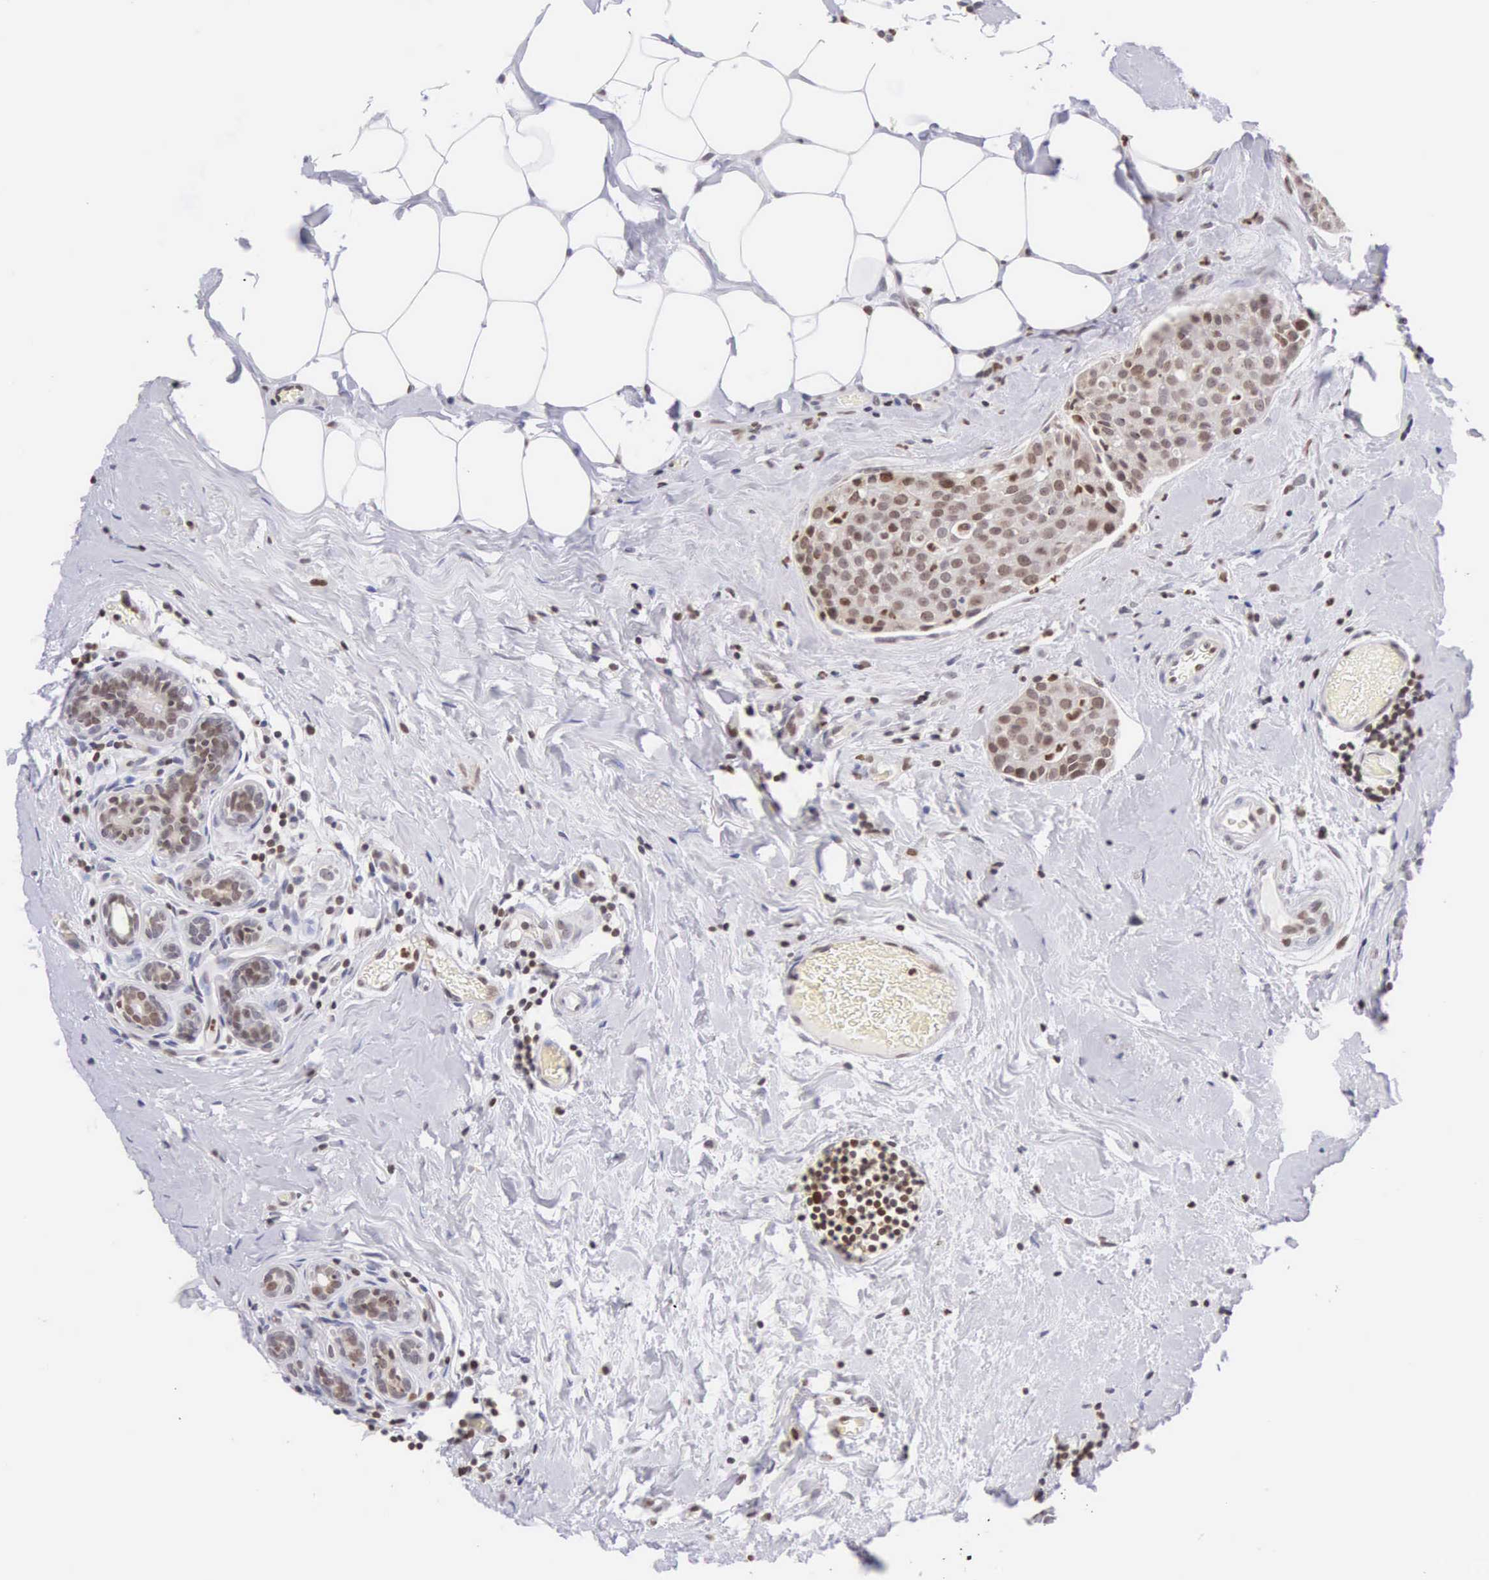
{"staining": {"intensity": "weak", "quantity": "25%-75%", "location": "nuclear"}, "tissue": "breast cancer", "cell_type": "Tumor cells", "image_type": "cancer", "snomed": [{"axis": "morphology", "description": "Duct carcinoma"}, {"axis": "topography", "description": "Breast"}], "caption": "Protein expression analysis of intraductal carcinoma (breast) shows weak nuclear positivity in approximately 25%-75% of tumor cells.", "gene": "VRK1", "patient": {"sex": "female", "age": 45}}